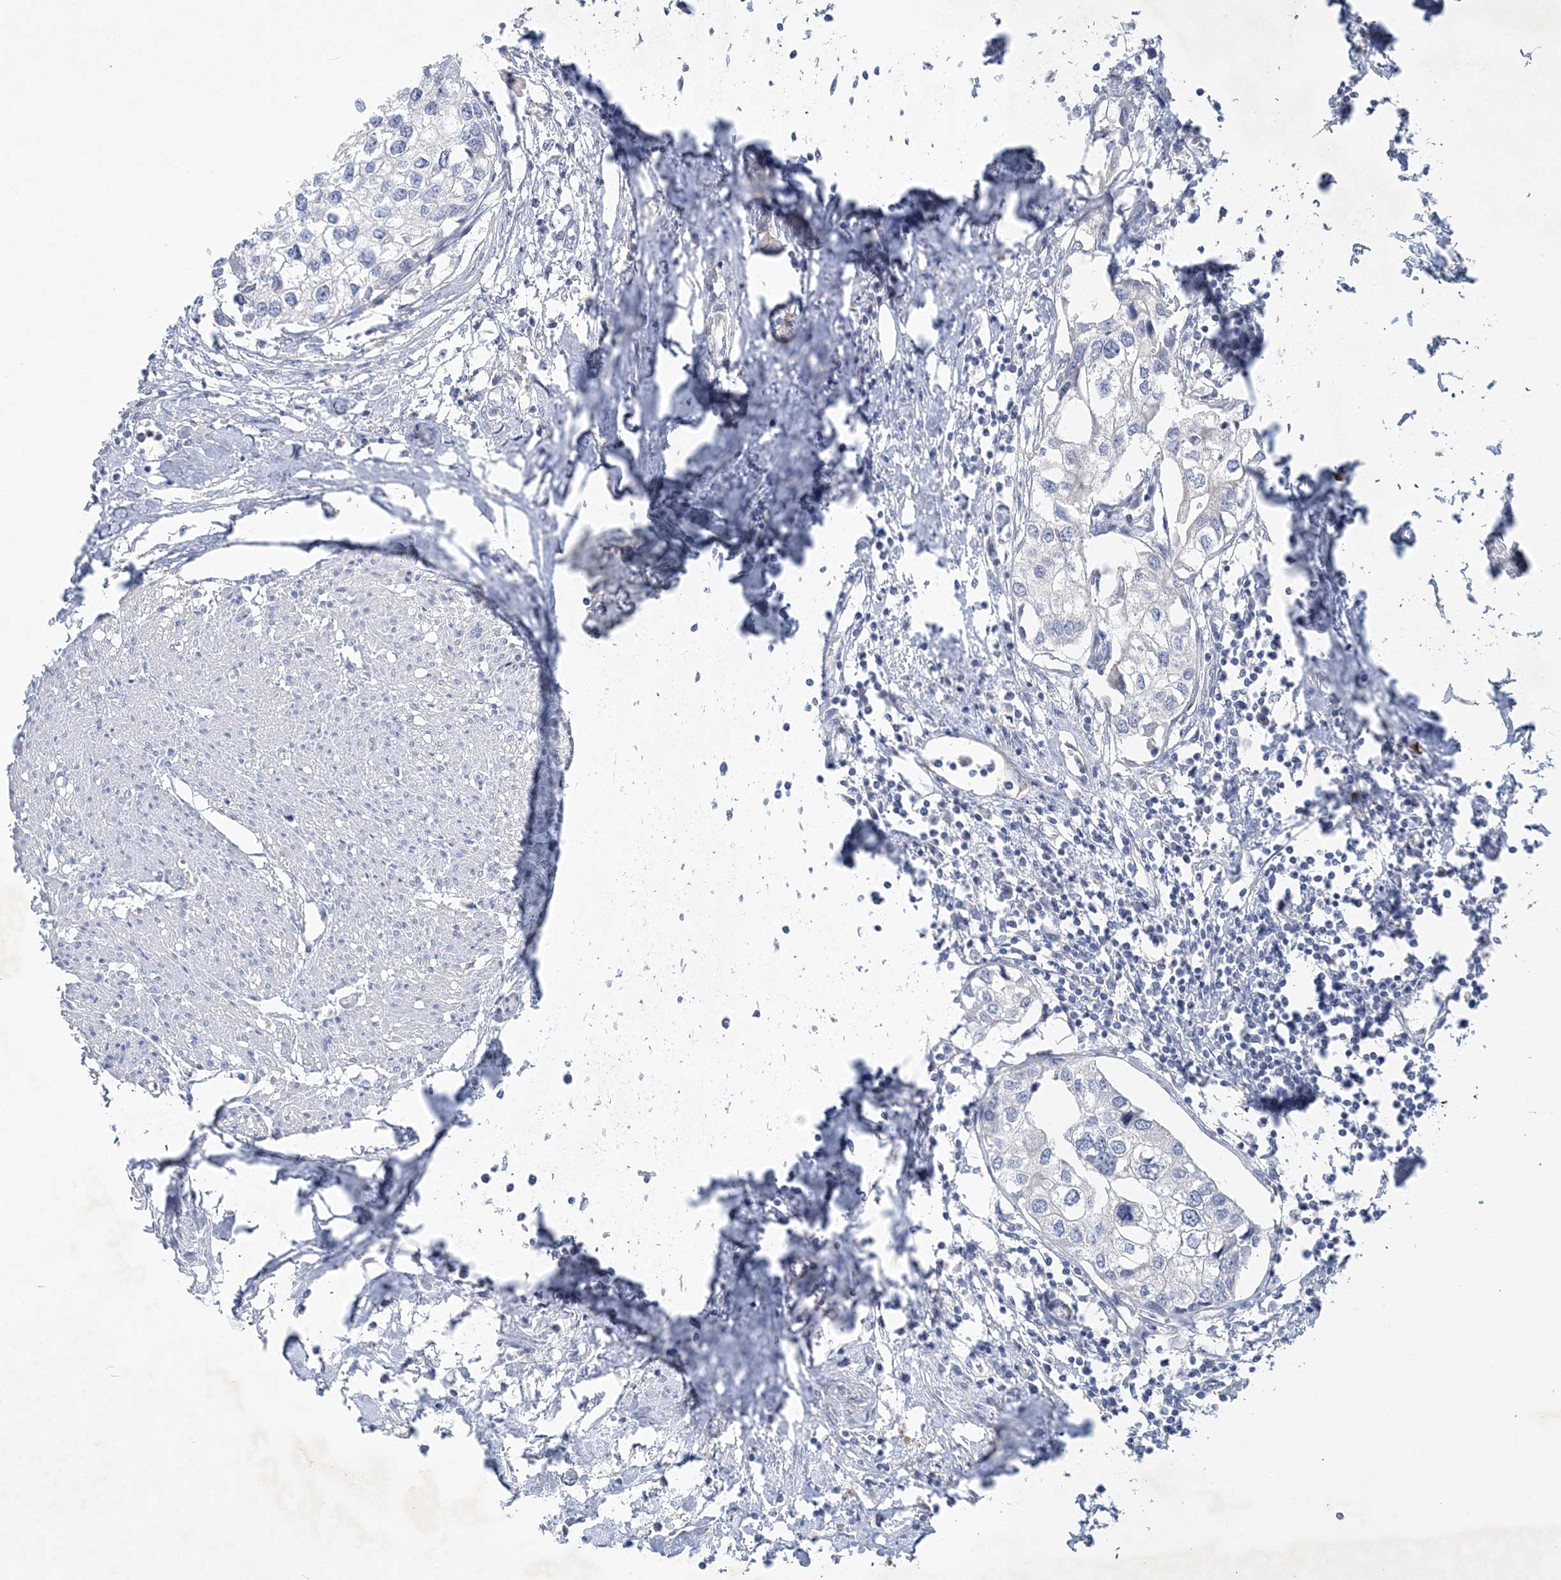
{"staining": {"intensity": "negative", "quantity": "none", "location": "none"}, "tissue": "urothelial cancer", "cell_type": "Tumor cells", "image_type": "cancer", "snomed": [{"axis": "morphology", "description": "Urothelial carcinoma, High grade"}, {"axis": "topography", "description": "Urinary bladder"}], "caption": "Photomicrograph shows no protein expression in tumor cells of urothelial carcinoma (high-grade) tissue. (DAB (3,3'-diaminobenzidine) IHC, high magnification).", "gene": "ANKRD35", "patient": {"sex": "male", "age": 64}}